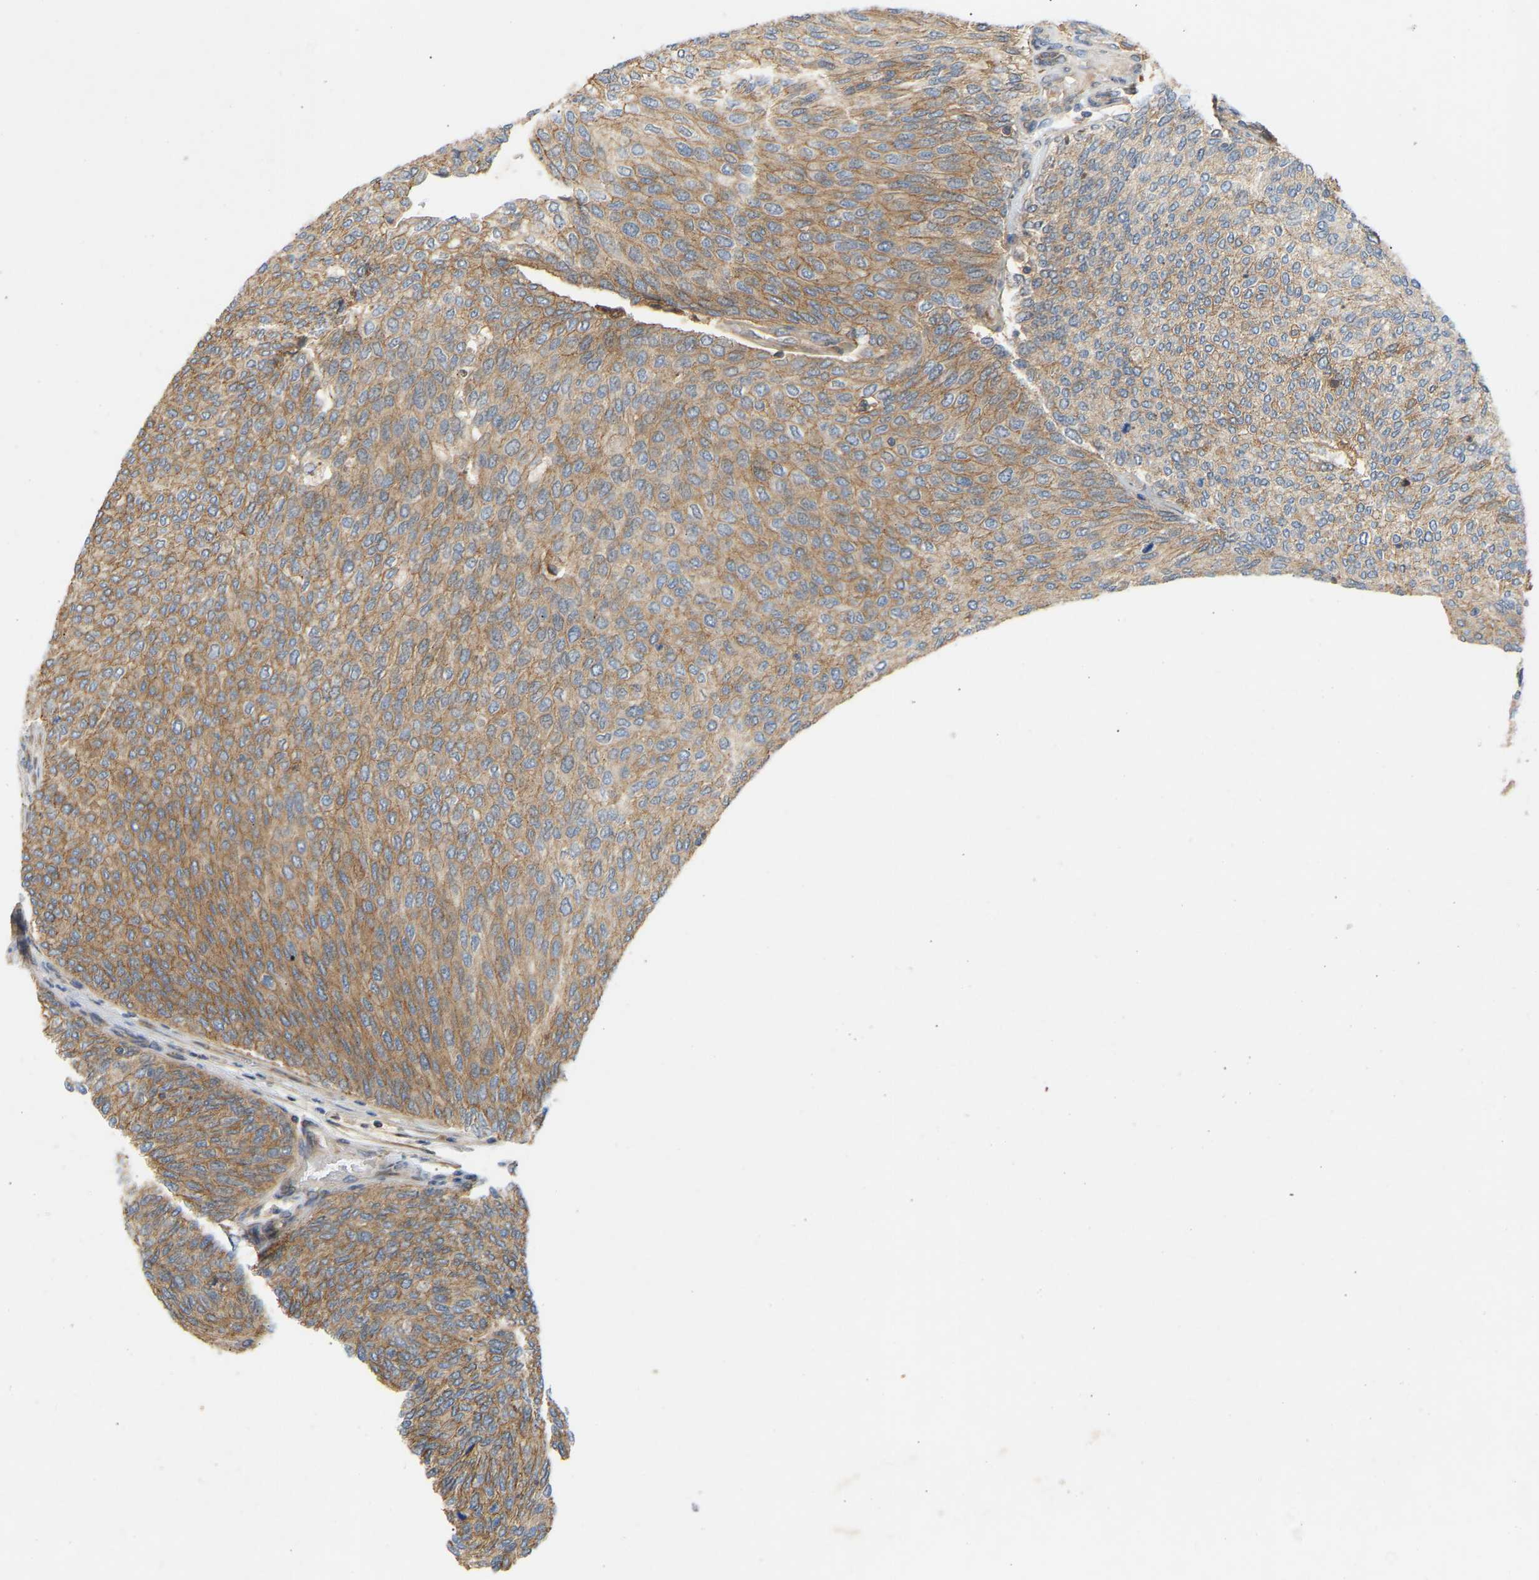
{"staining": {"intensity": "weak", "quantity": ">75%", "location": "cytoplasmic/membranous"}, "tissue": "urothelial cancer", "cell_type": "Tumor cells", "image_type": "cancer", "snomed": [{"axis": "morphology", "description": "Urothelial carcinoma, Low grade"}, {"axis": "topography", "description": "Urinary bladder"}], "caption": "IHC photomicrograph of urothelial cancer stained for a protein (brown), which exhibits low levels of weak cytoplasmic/membranous staining in approximately >75% of tumor cells.", "gene": "PTCD1", "patient": {"sex": "female", "age": 79}}